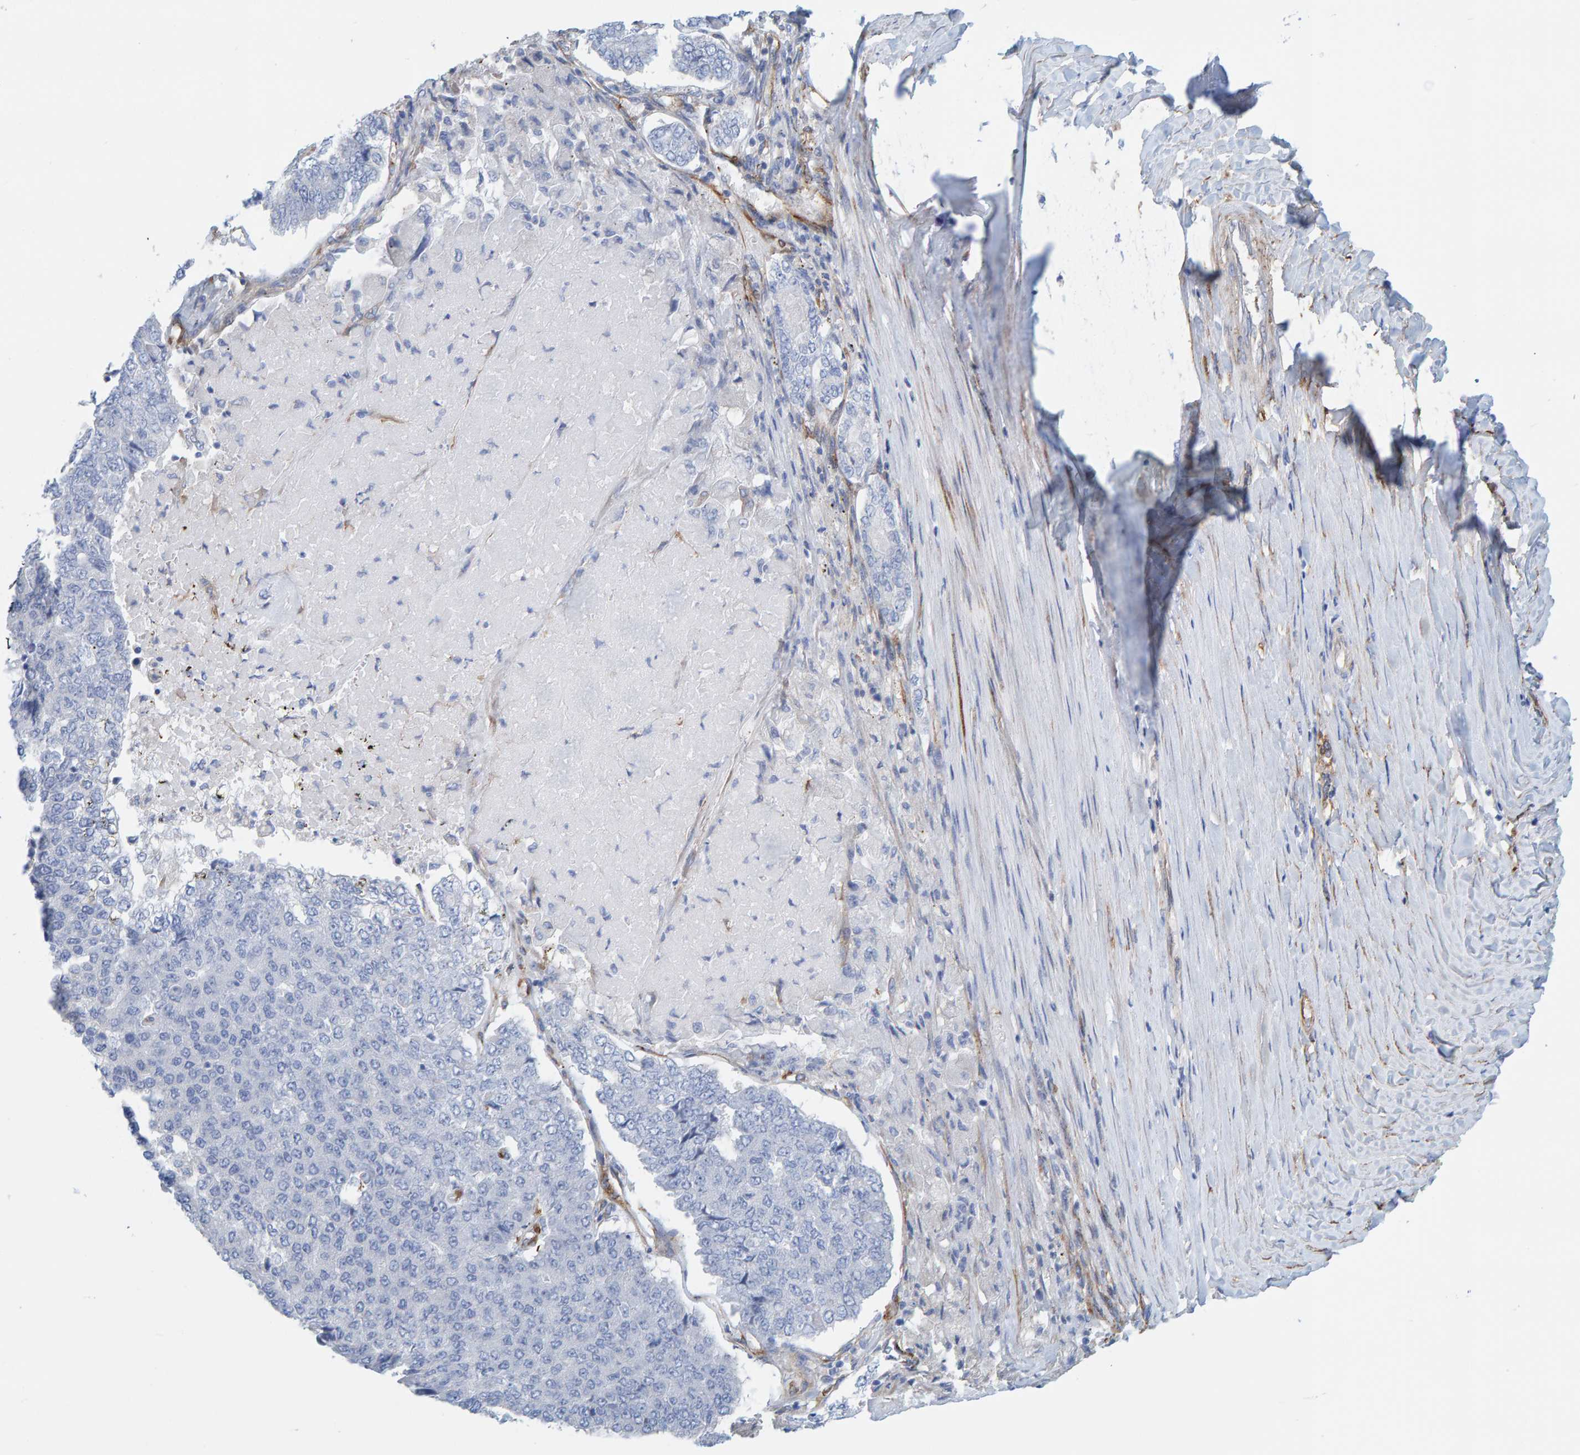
{"staining": {"intensity": "negative", "quantity": "none", "location": "none"}, "tissue": "pancreatic cancer", "cell_type": "Tumor cells", "image_type": "cancer", "snomed": [{"axis": "morphology", "description": "Adenocarcinoma, NOS"}, {"axis": "topography", "description": "Pancreas"}], "caption": "DAB immunohistochemical staining of human pancreatic cancer reveals no significant staining in tumor cells. (DAB (3,3'-diaminobenzidine) immunohistochemistry (IHC) with hematoxylin counter stain).", "gene": "MAP1B", "patient": {"sex": "male", "age": 50}}